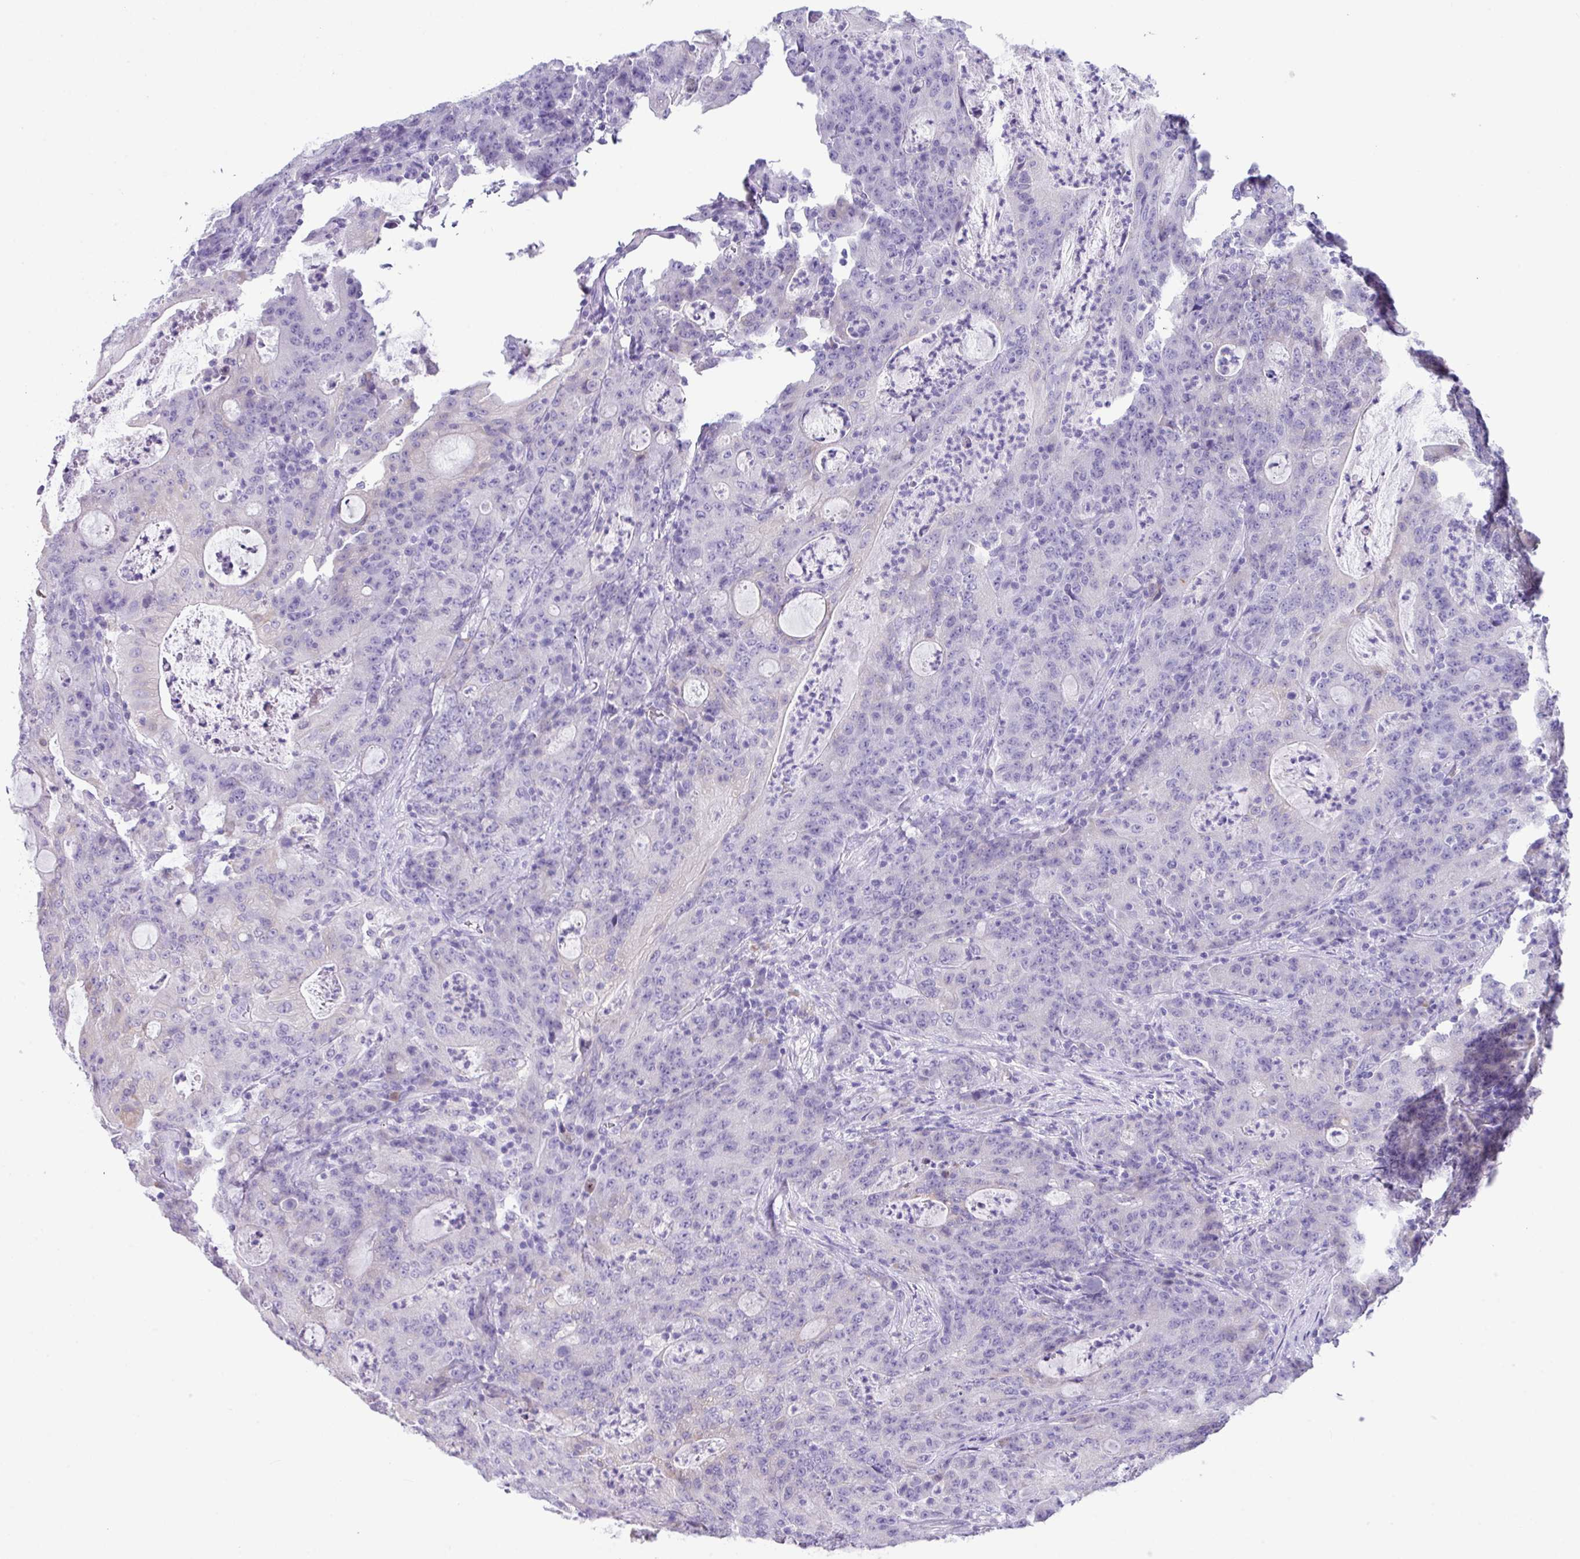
{"staining": {"intensity": "negative", "quantity": "none", "location": "none"}, "tissue": "colorectal cancer", "cell_type": "Tumor cells", "image_type": "cancer", "snomed": [{"axis": "morphology", "description": "Adenocarcinoma, NOS"}, {"axis": "topography", "description": "Colon"}], "caption": "Immunohistochemical staining of colorectal cancer demonstrates no significant positivity in tumor cells. The staining was performed using DAB to visualize the protein expression in brown, while the nuclei were stained in blue with hematoxylin (Magnification: 20x).", "gene": "RGS21", "patient": {"sex": "male", "age": 83}}